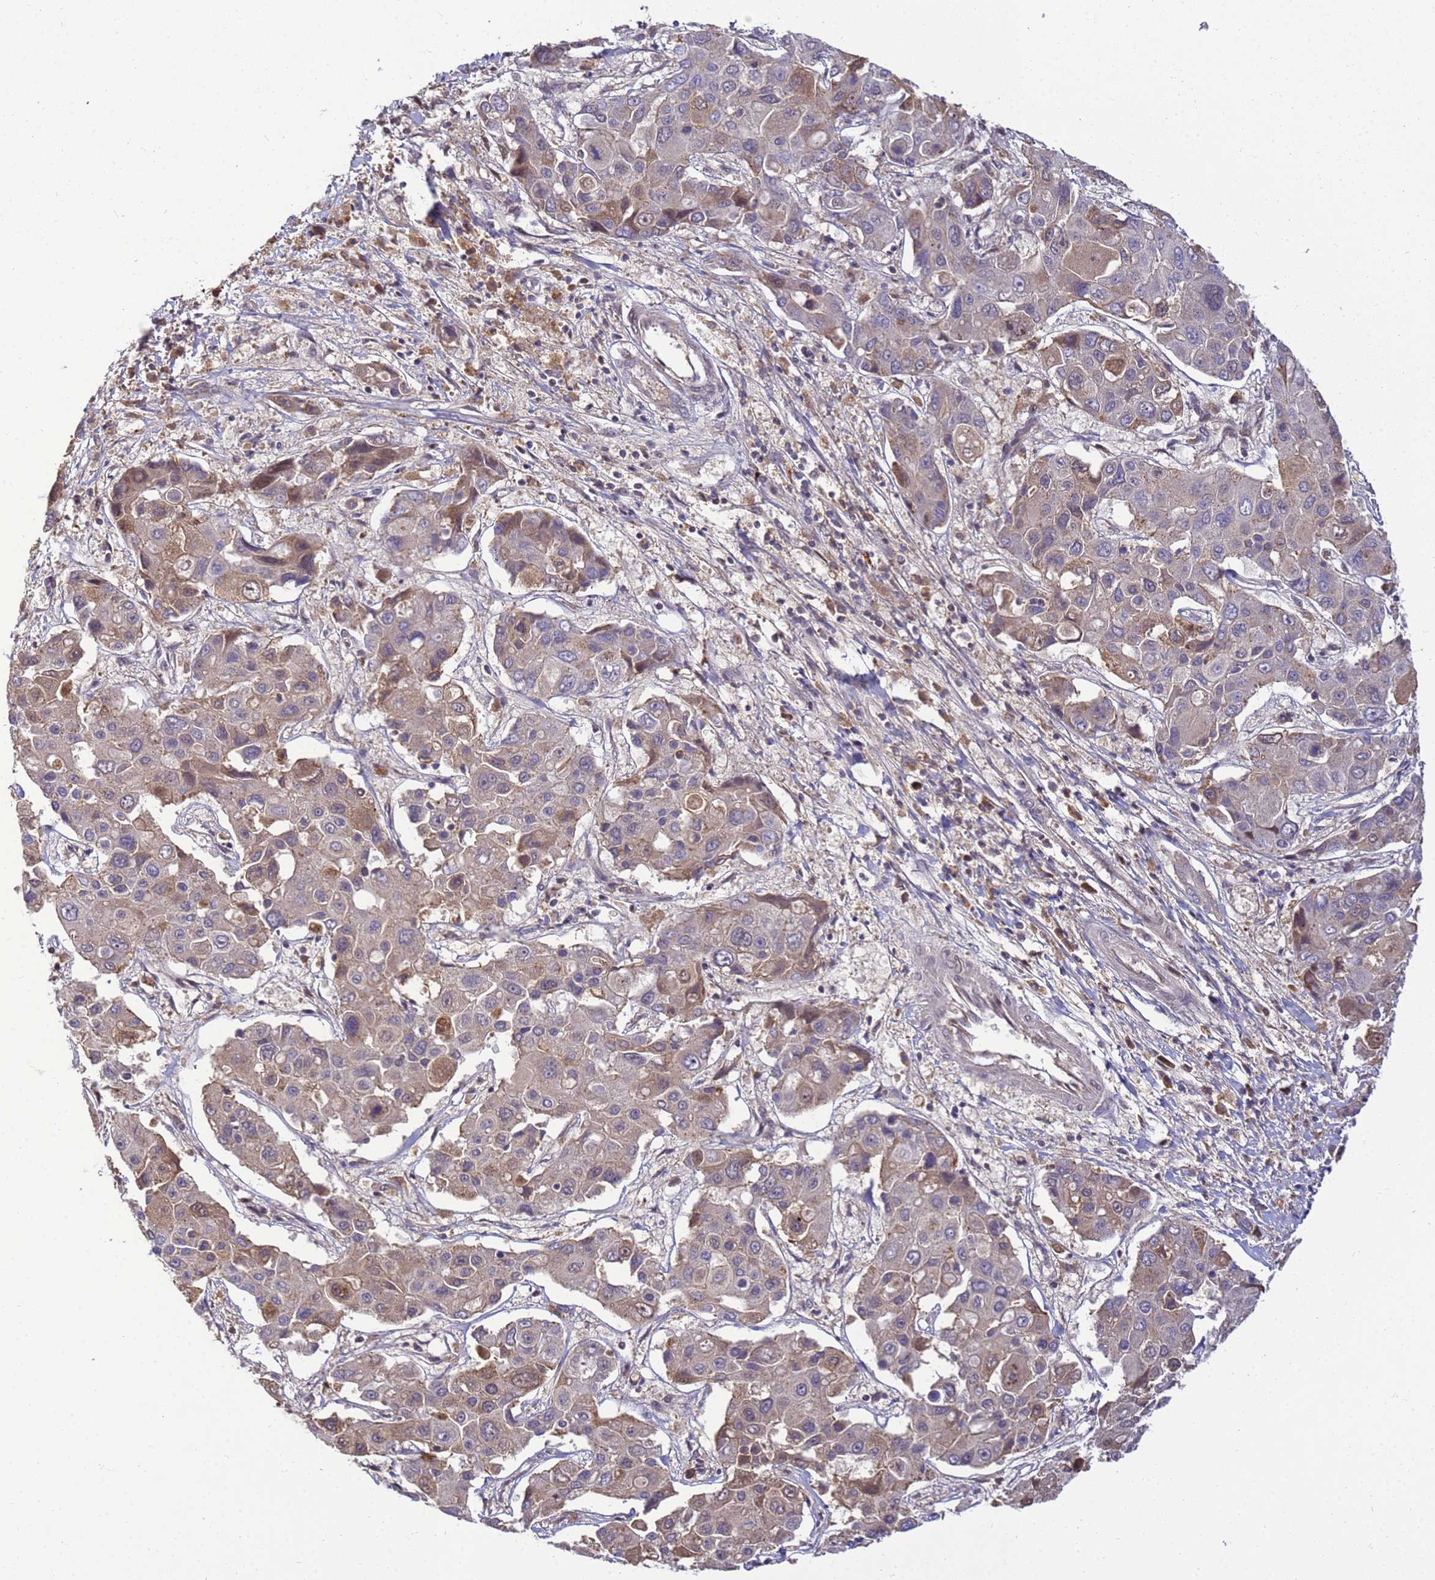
{"staining": {"intensity": "moderate", "quantity": "<25%", "location": "cytoplasmic/membranous,nuclear"}, "tissue": "liver cancer", "cell_type": "Tumor cells", "image_type": "cancer", "snomed": [{"axis": "morphology", "description": "Cholangiocarcinoma"}, {"axis": "topography", "description": "Liver"}], "caption": "Immunohistochemical staining of human liver cholangiocarcinoma exhibits moderate cytoplasmic/membranous and nuclear protein staining in approximately <25% of tumor cells. The staining was performed using DAB (3,3'-diaminobenzidine) to visualize the protein expression in brown, while the nuclei were stained in blue with hematoxylin (Magnification: 20x).", "gene": "TMEM74B", "patient": {"sex": "male", "age": 67}}